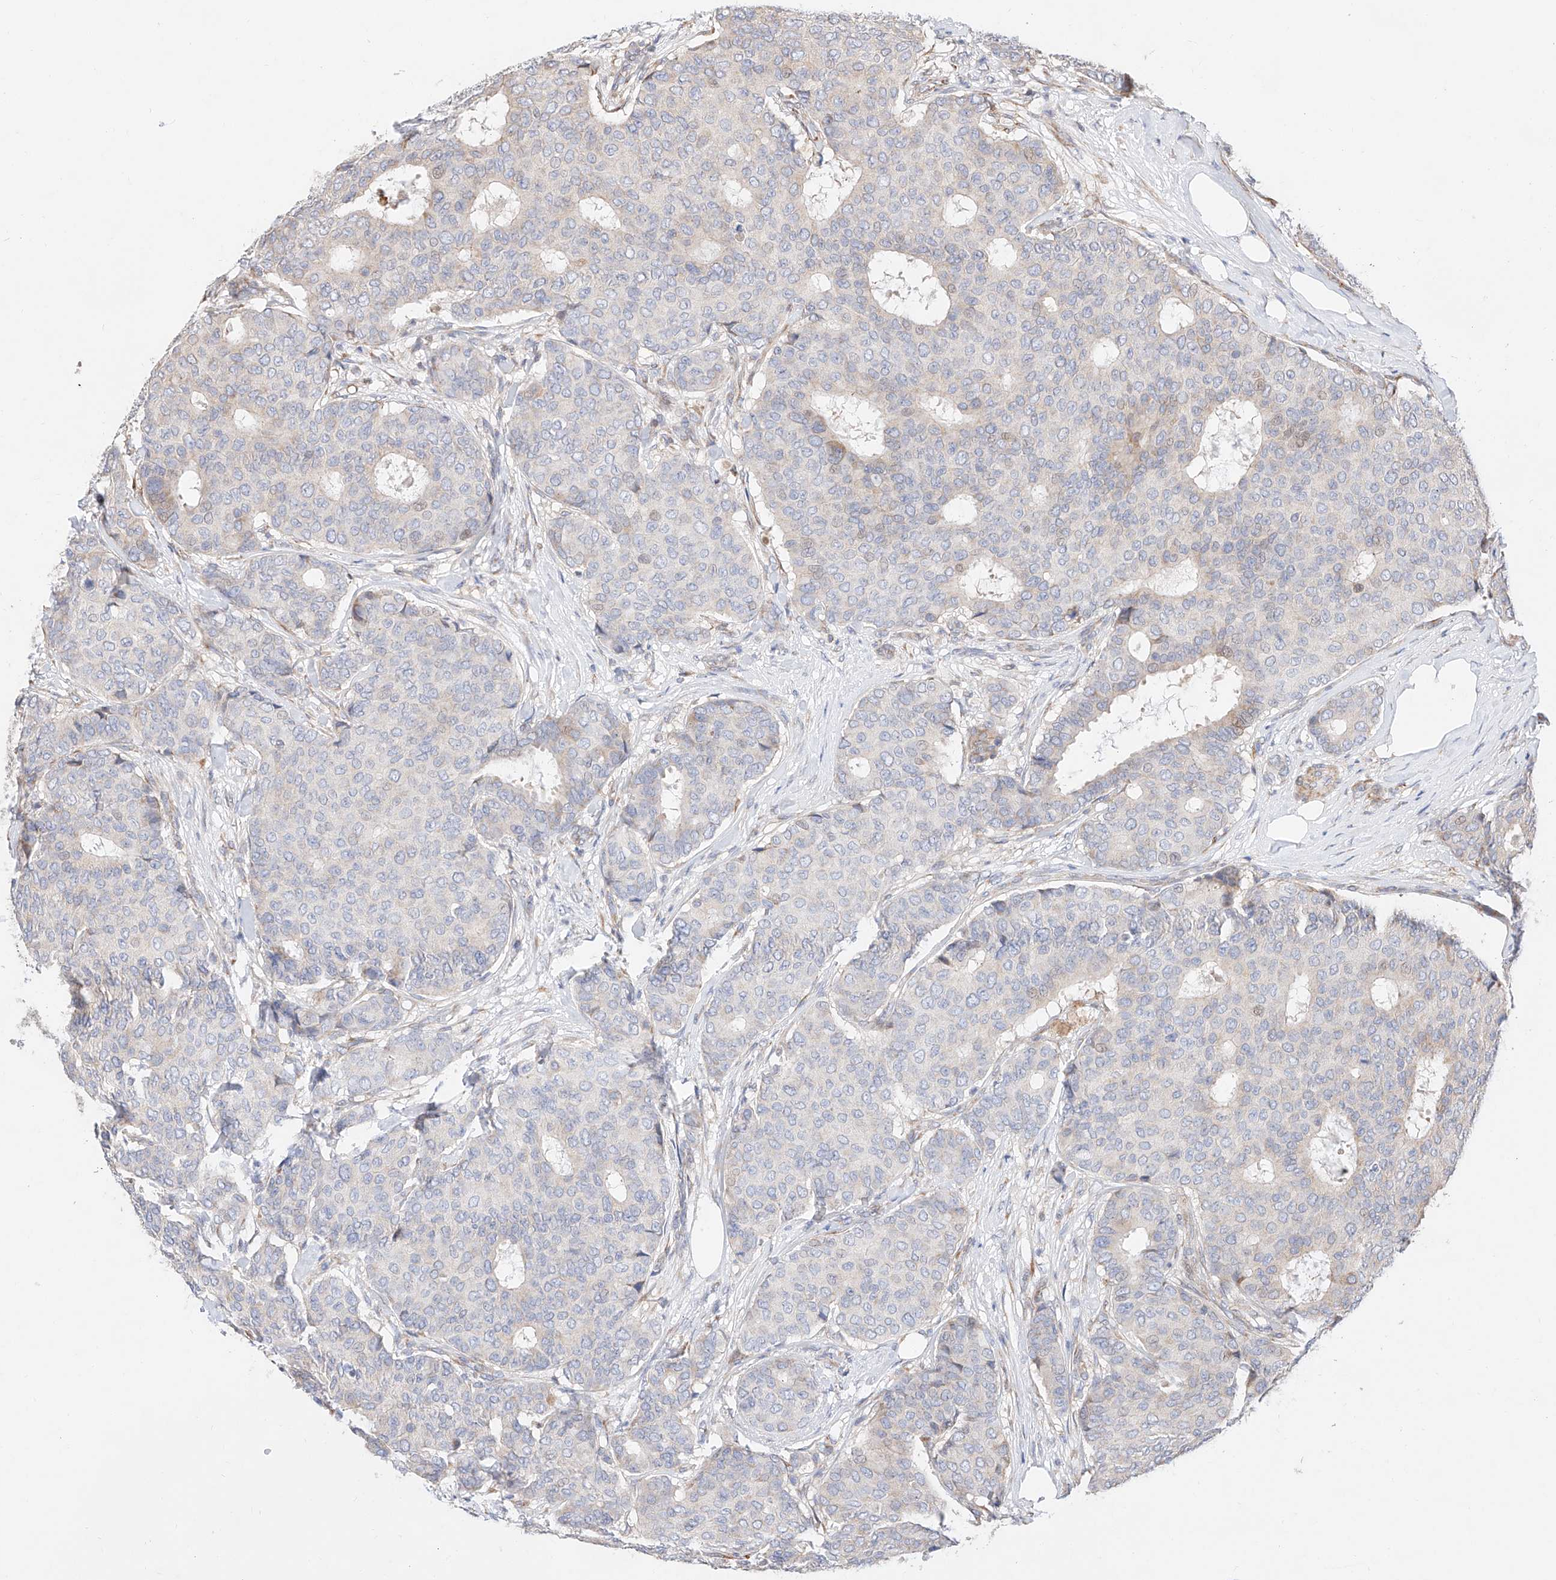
{"staining": {"intensity": "negative", "quantity": "none", "location": "none"}, "tissue": "breast cancer", "cell_type": "Tumor cells", "image_type": "cancer", "snomed": [{"axis": "morphology", "description": "Duct carcinoma"}, {"axis": "topography", "description": "Breast"}], "caption": "Tumor cells are negative for brown protein staining in breast cancer (intraductal carcinoma).", "gene": "ATP9B", "patient": {"sex": "female", "age": 75}}